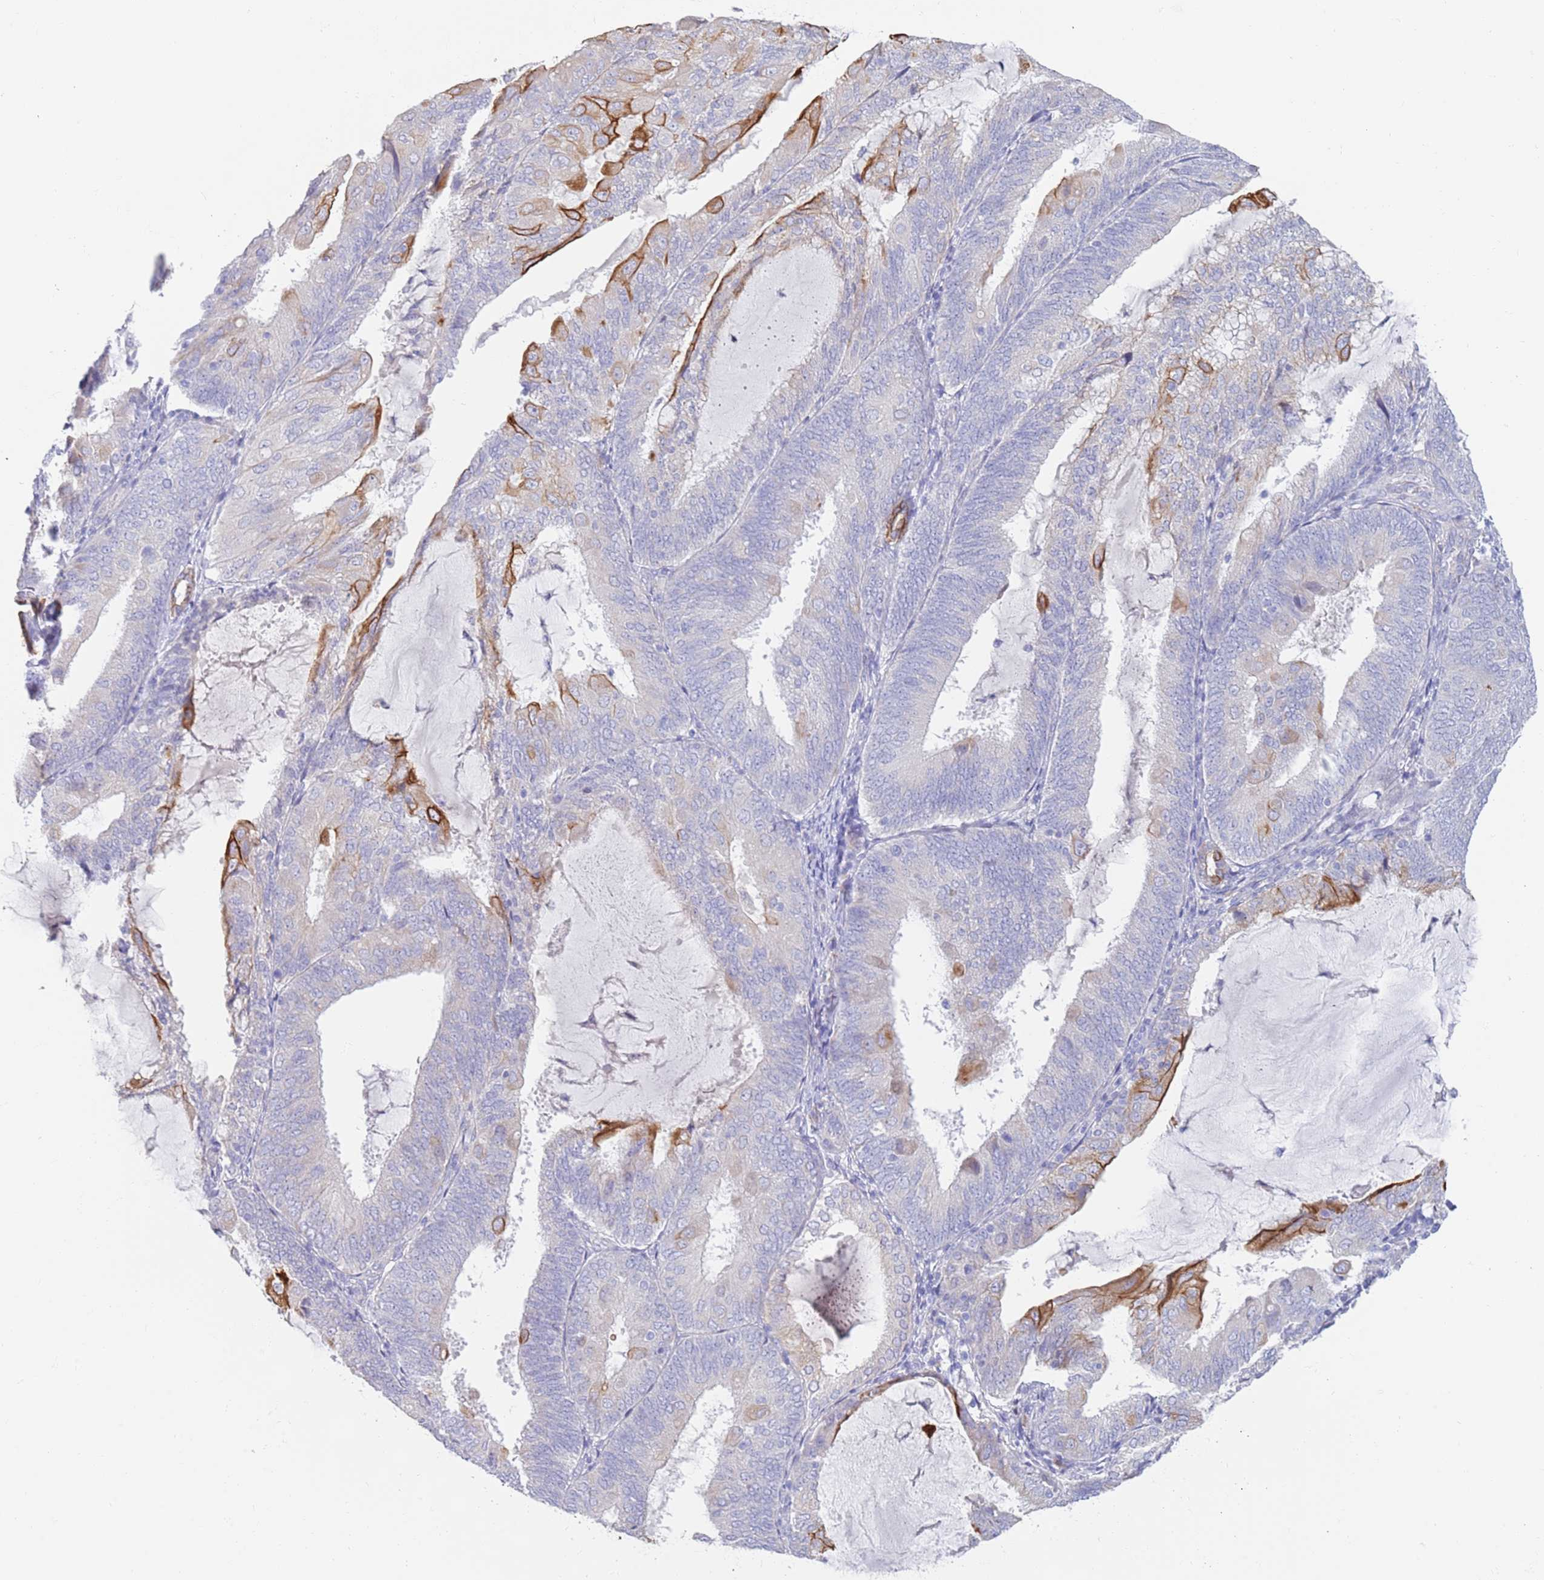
{"staining": {"intensity": "strong", "quantity": "<25%", "location": "cytoplasmic/membranous"}, "tissue": "endometrial cancer", "cell_type": "Tumor cells", "image_type": "cancer", "snomed": [{"axis": "morphology", "description": "Adenocarcinoma, NOS"}, {"axis": "topography", "description": "Endometrium"}], "caption": "Protein analysis of adenocarcinoma (endometrial) tissue demonstrates strong cytoplasmic/membranous expression in about <25% of tumor cells.", "gene": "CCDC149", "patient": {"sex": "female", "age": 81}}